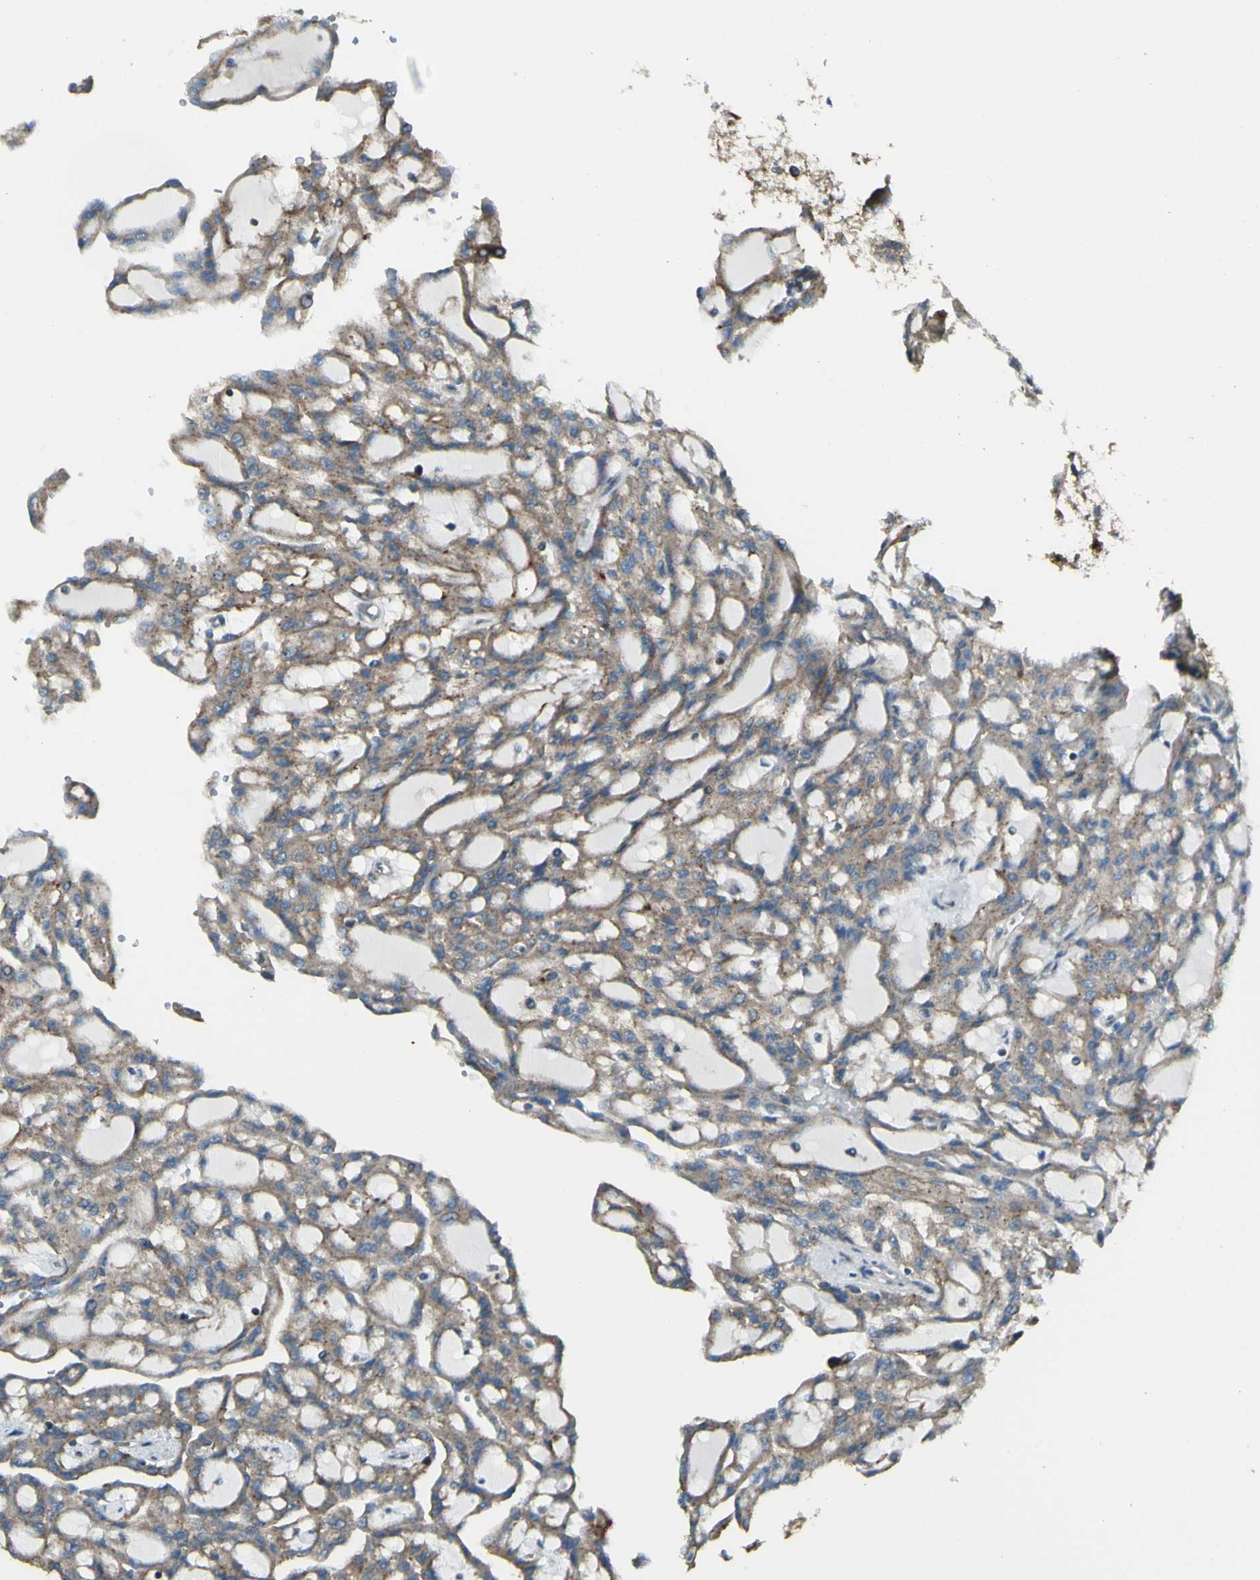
{"staining": {"intensity": "weak", "quantity": ">75%", "location": "cytoplasmic/membranous"}, "tissue": "renal cancer", "cell_type": "Tumor cells", "image_type": "cancer", "snomed": [{"axis": "morphology", "description": "Adenocarcinoma, NOS"}, {"axis": "topography", "description": "Kidney"}], "caption": "Tumor cells exhibit low levels of weak cytoplasmic/membranous expression in approximately >75% of cells in human renal cancer (adenocarcinoma).", "gene": "NAPA", "patient": {"sex": "male", "age": 63}}